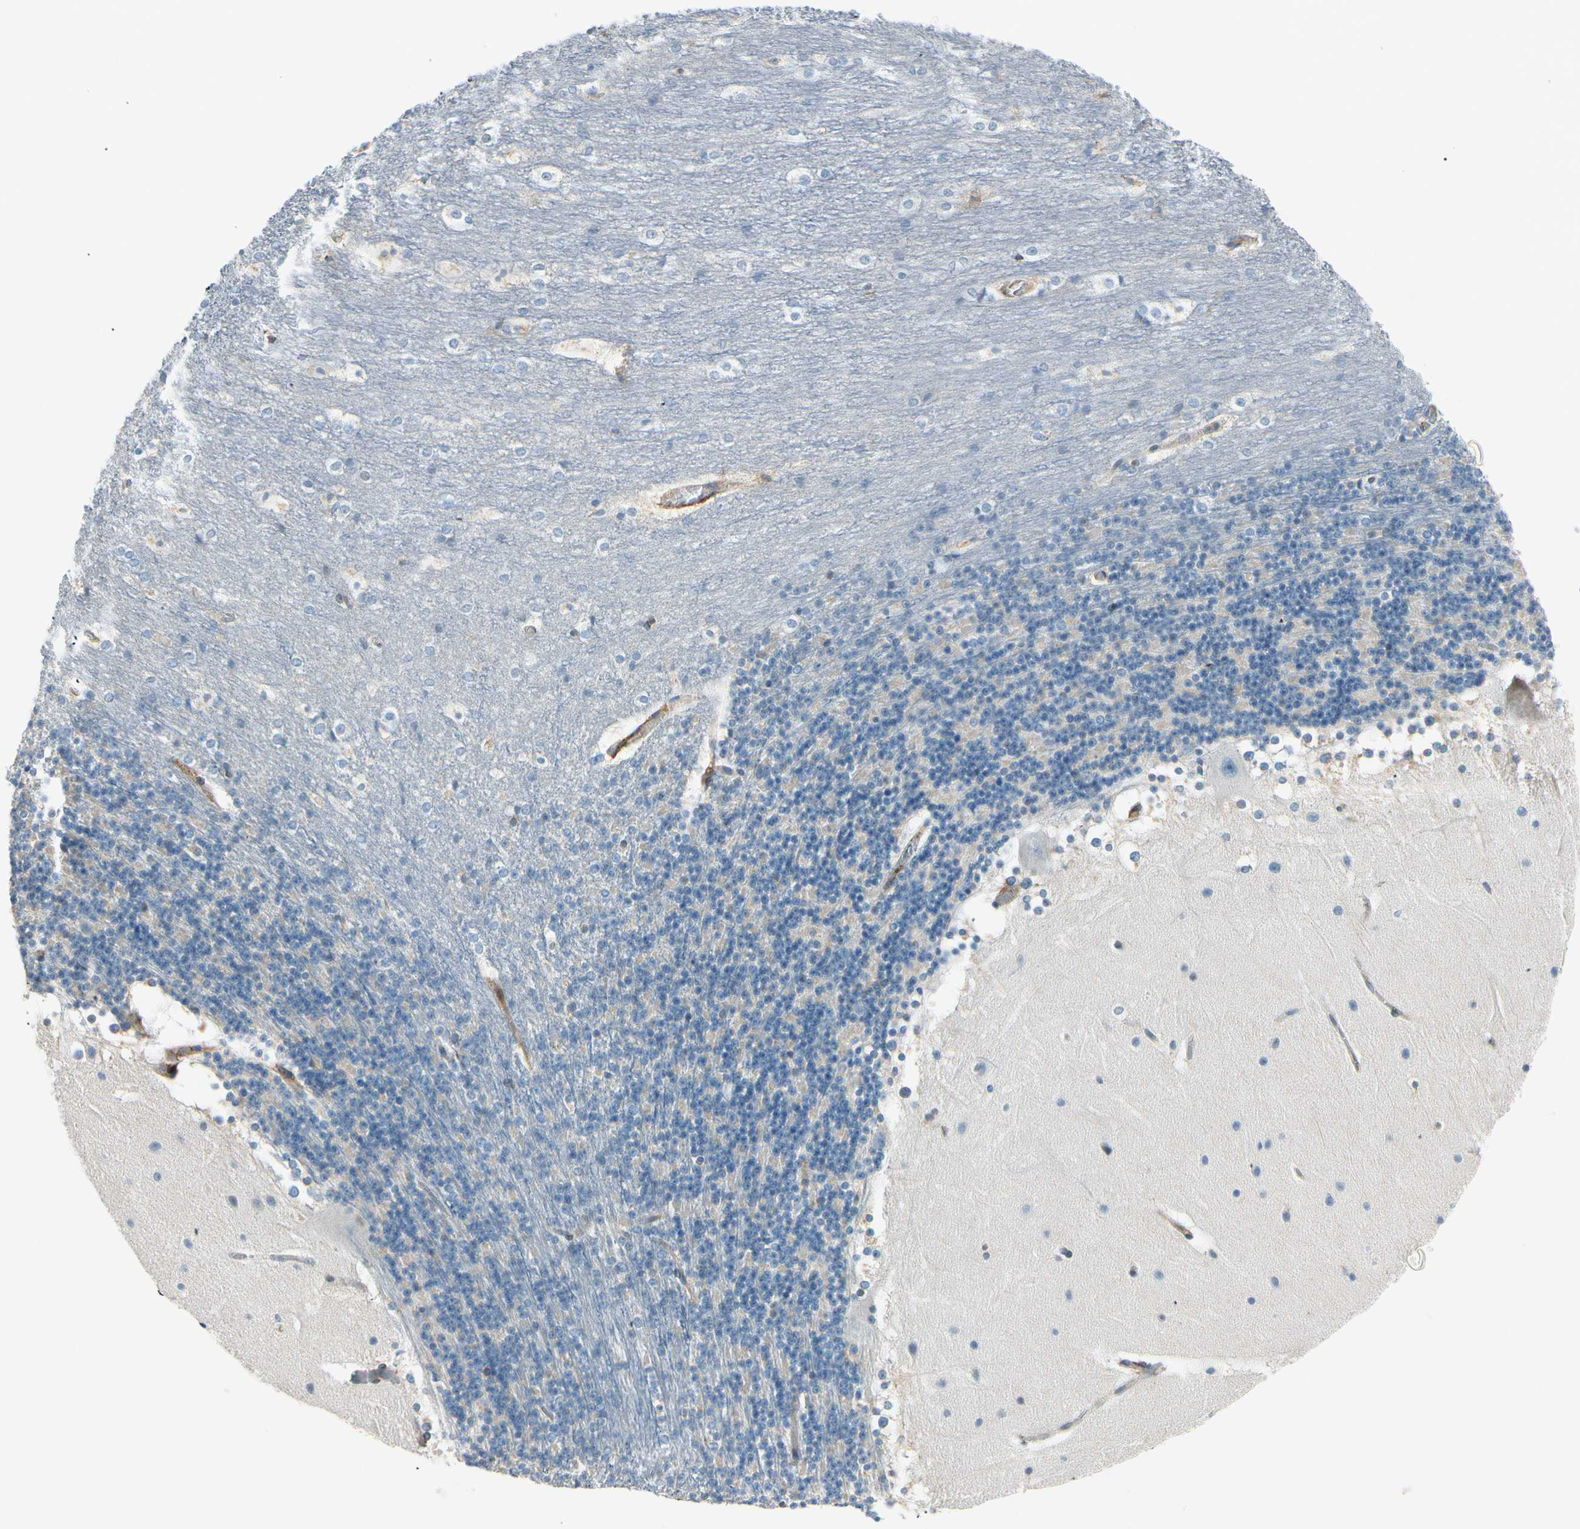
{"staining": {"intensity": "weak", "quantity": "25%-75%", "location": "cytoplasmic/membranous"}, "tissue": "cerebellum", "cell_type": "Cells in granular layer", "image_type": "normal", "snomed": [{"axis": "morphology", "description": "Normal tissue, NOS"}, {"axis": "topography", "description": "Cerebellum"}], "caption": "There is low levels of weak cytoplasmic/membranous positivity in cells in granular layer of benign cerebellum, as demonstrated by immunohistochemical staining (brown color).", "gene": "FKBP7", "patient": {"sex": "female", "age": 19}}